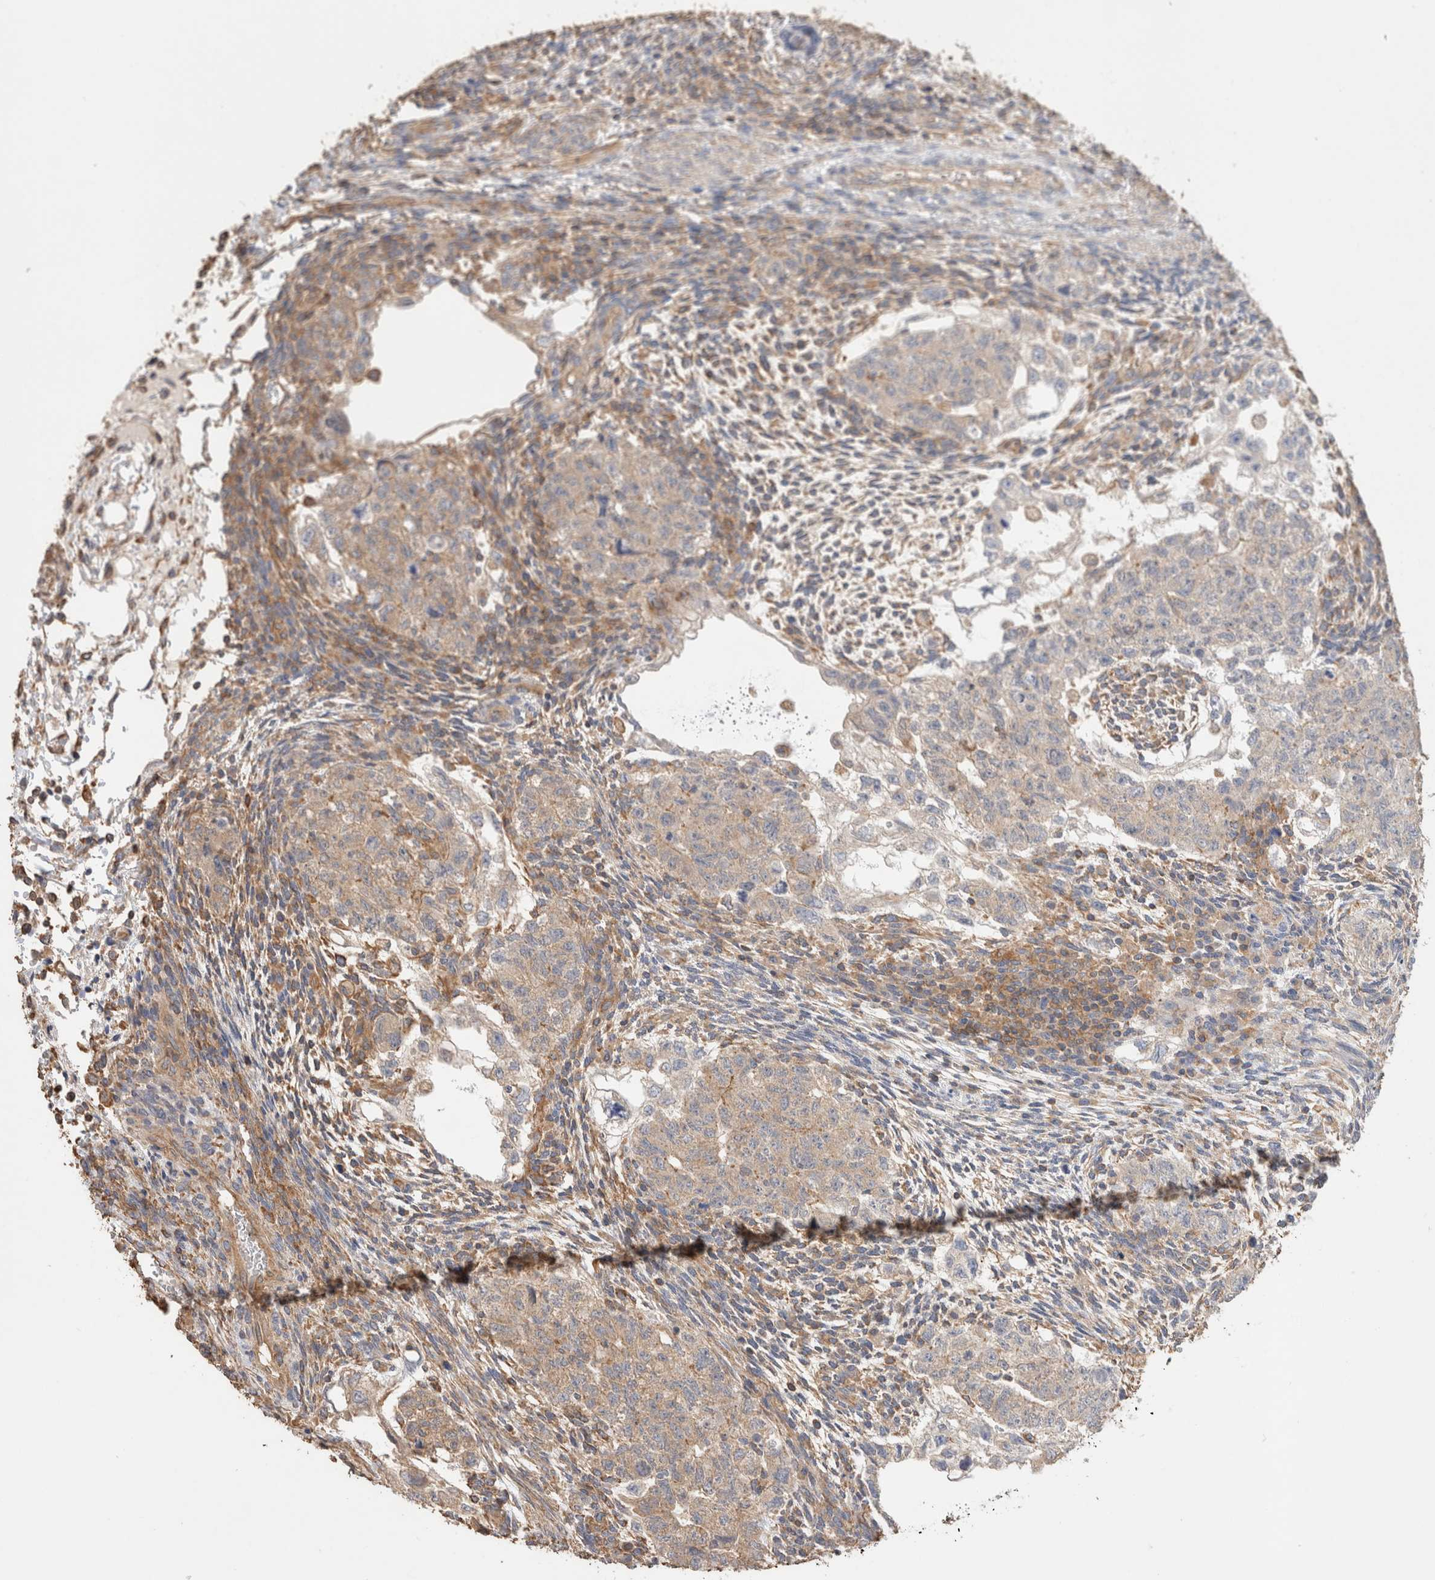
{"staining": {"intensity": "weak", "quantity": "<25%", "location": "cytoplasmic/membranous"}, "tissue": "testis cancer", "cell_type": "Tumor cells", "image_type": "cancer", "snomed": [{"axis": "morphology", "description": "Normal tissue, NOS"}, {"axis": "morphology", "description": "Carcinoma, Embryonal, NOS"}, {"axis": "topography", "description": "Testis"}], "caption": "High power microscopy photomicrograph of an IHC photomicrograph of testis cancer, revealing no significant positivity in tumor cells.", "gene": "CFAP418", "patient": {"sex": "male", "age": 36}}